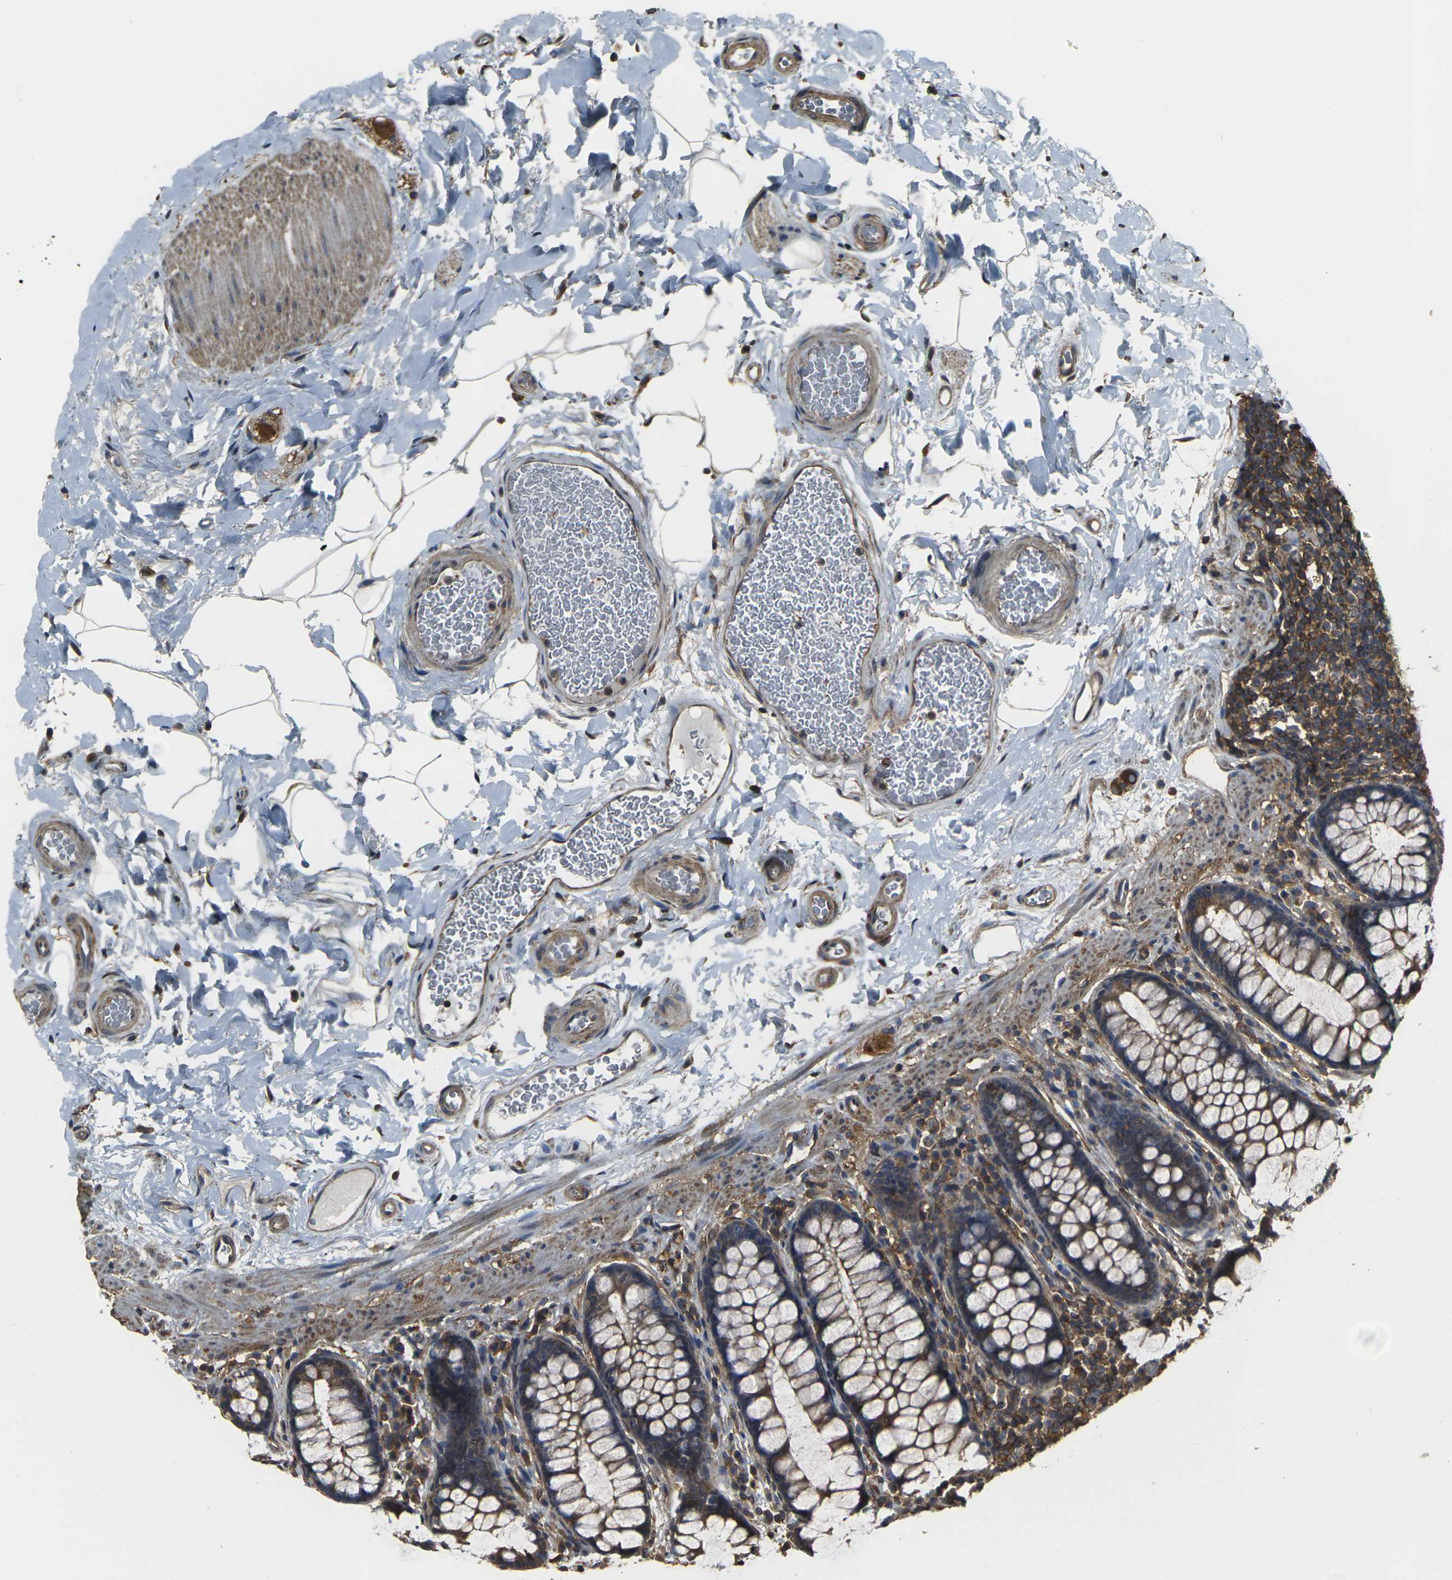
{"staining": {"intensity": "weak", "quantity": ">75%", "location": "cytoplasmic/membranous"}, "tissue": "colon", "cell_type": "Endothelial cells", "image_type": "normal", "snomed": [{"axis": "morphology", "description": "Normal tissue, NOS"}, {"axis": "topography", "description": "Colon"}], "caption": "Weak cytoplasmic/membranous positivity is appreciated in about >75% of endothelial cells in benign colon. The staining is performed using DAB (3,3'-diaminobenzidine) brown chromogen to label protein expression. The nuclei are counter-stained blue using hematoxylin.", "gene": "PRKACB", "patient": {"sex": "female", "age": 80}}